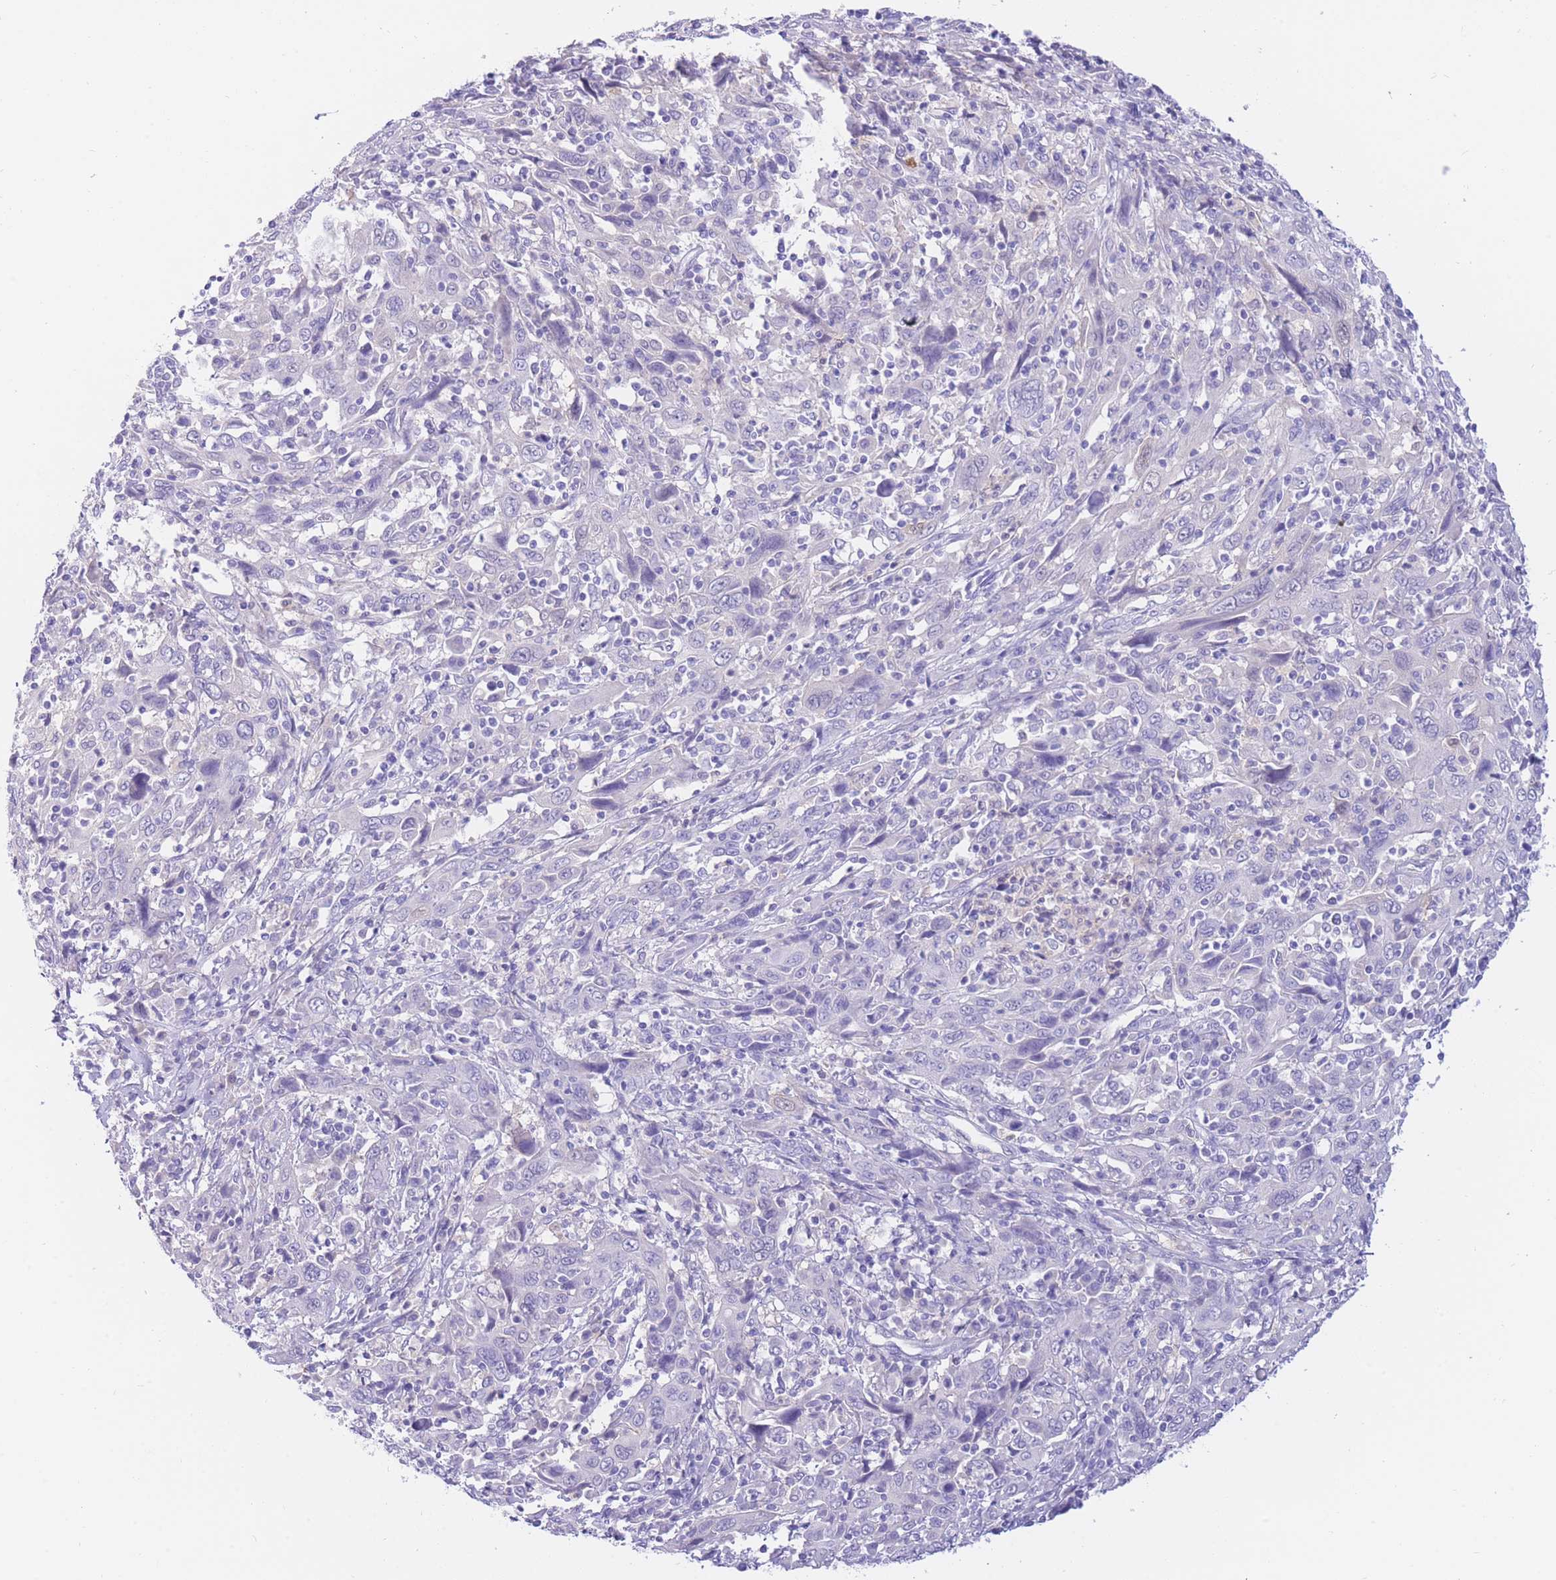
{"staining": {"intensity": "negative", "quantity": "none", "location": "none"}, "tissue": "cervical cancer", "cell_type": "Tumor cells", "image_type": "cancer", "snomed": [{"axis": "morphology", "description": "Squamous cell carcinoma, NOS"}, {"axis": "topography", "description": "Cervix"}], "caption": "Micrograph shows no significant protein positivity in tumor cells of cervical cancer (squamous cell carcinoma).", "gene": "SULT1A1", "patient": {"sex": "female", "age": 46}}